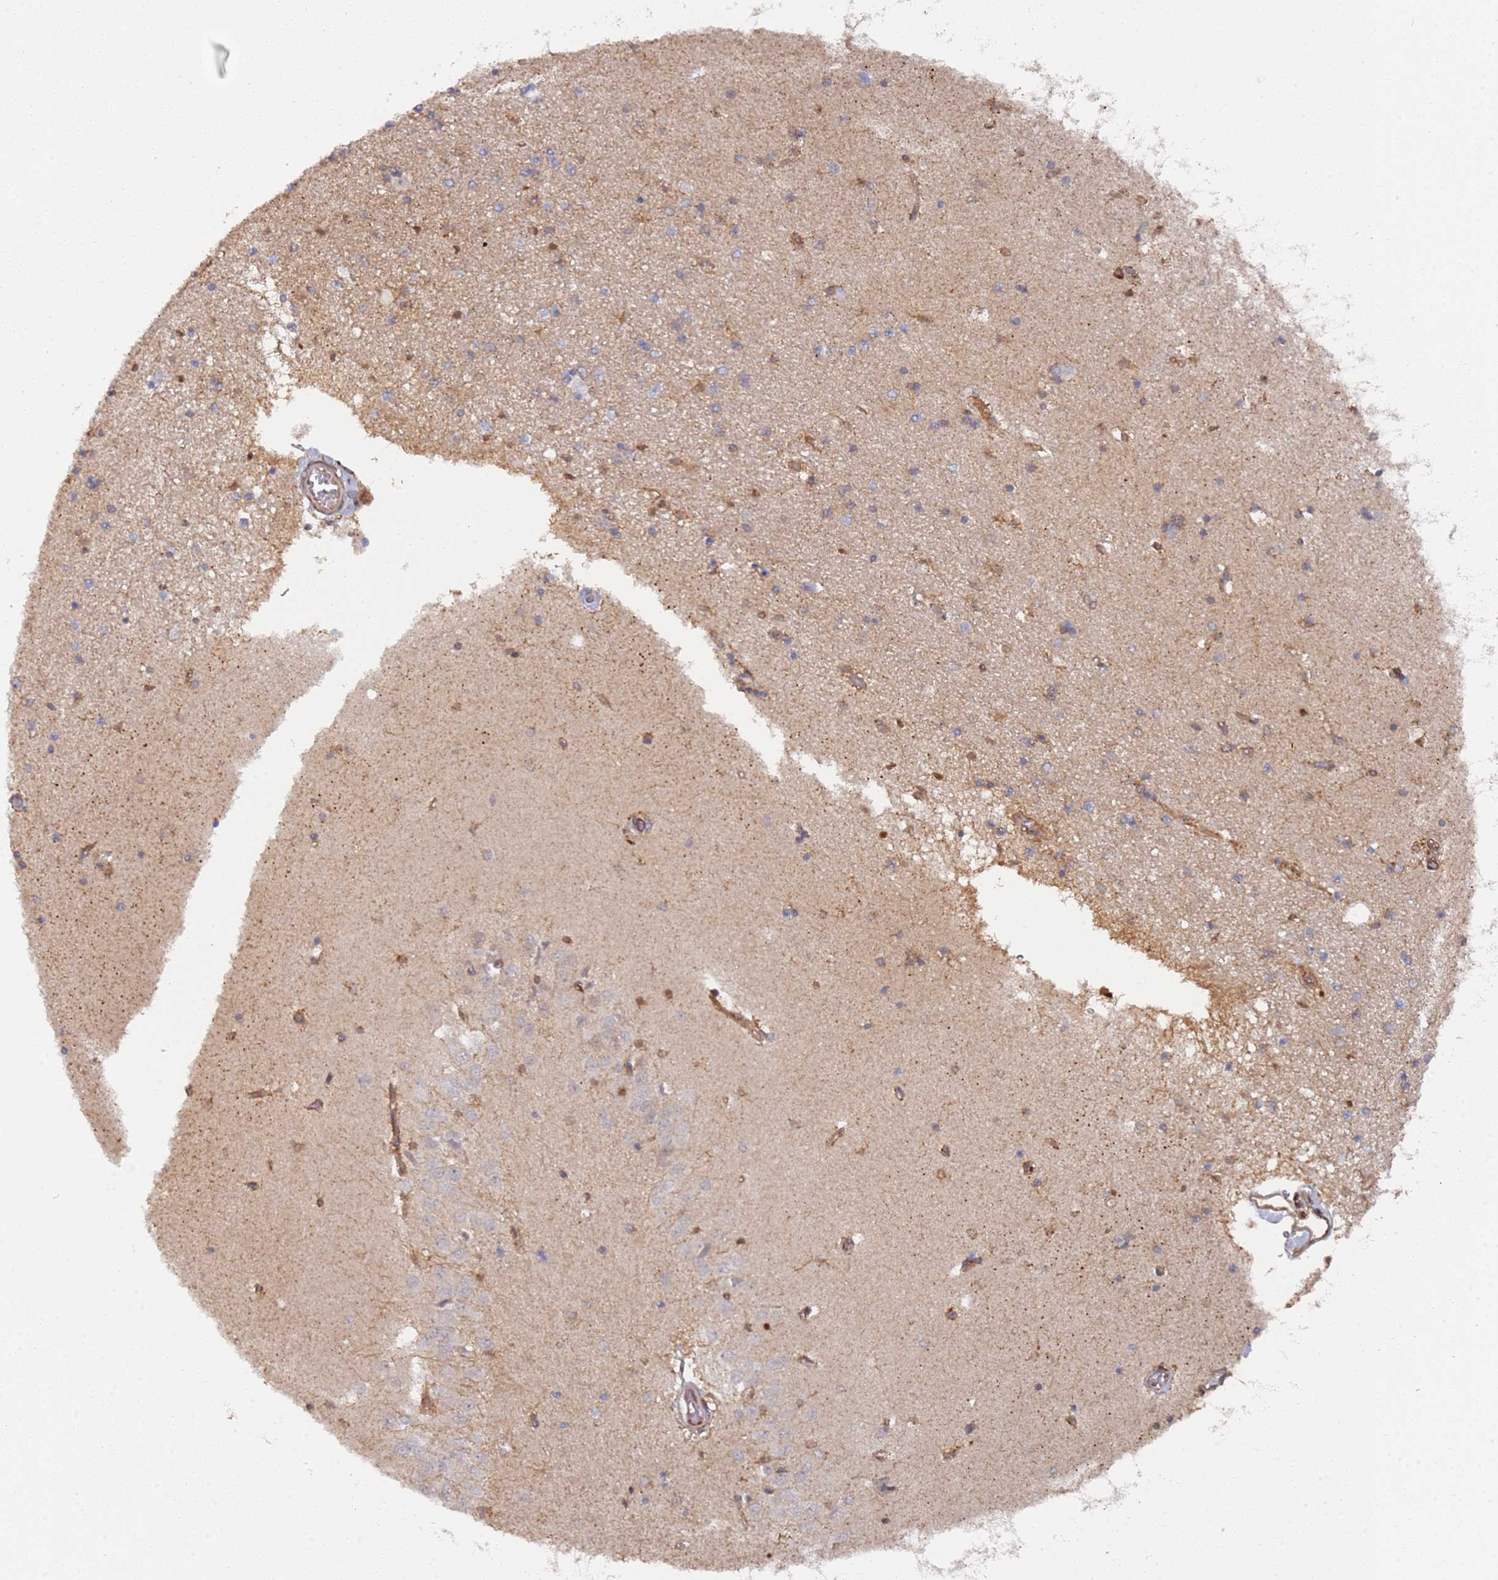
{"staining": {"intensity": "moderate", "quantity": "<25%", "location": "cytoplasmic/membranous"}, "tissue": "hippocampus", "cell_type": "Glial cells", "image_type": "normal", "snomed": [{"axis": "morphology", "description": "Normal tissue, NOS"}, {"axis": "topography", "description": "Hippocampus"}], "caption": "This histopathology image displays immunohistochemistry (IHC) staining of benign human hippocampus, with low moderate cytoplasmic/membranous staining in approximately <25% of glial cells.", "gene": "DDX60", "patient": {"sex": "male", "age": 45}}